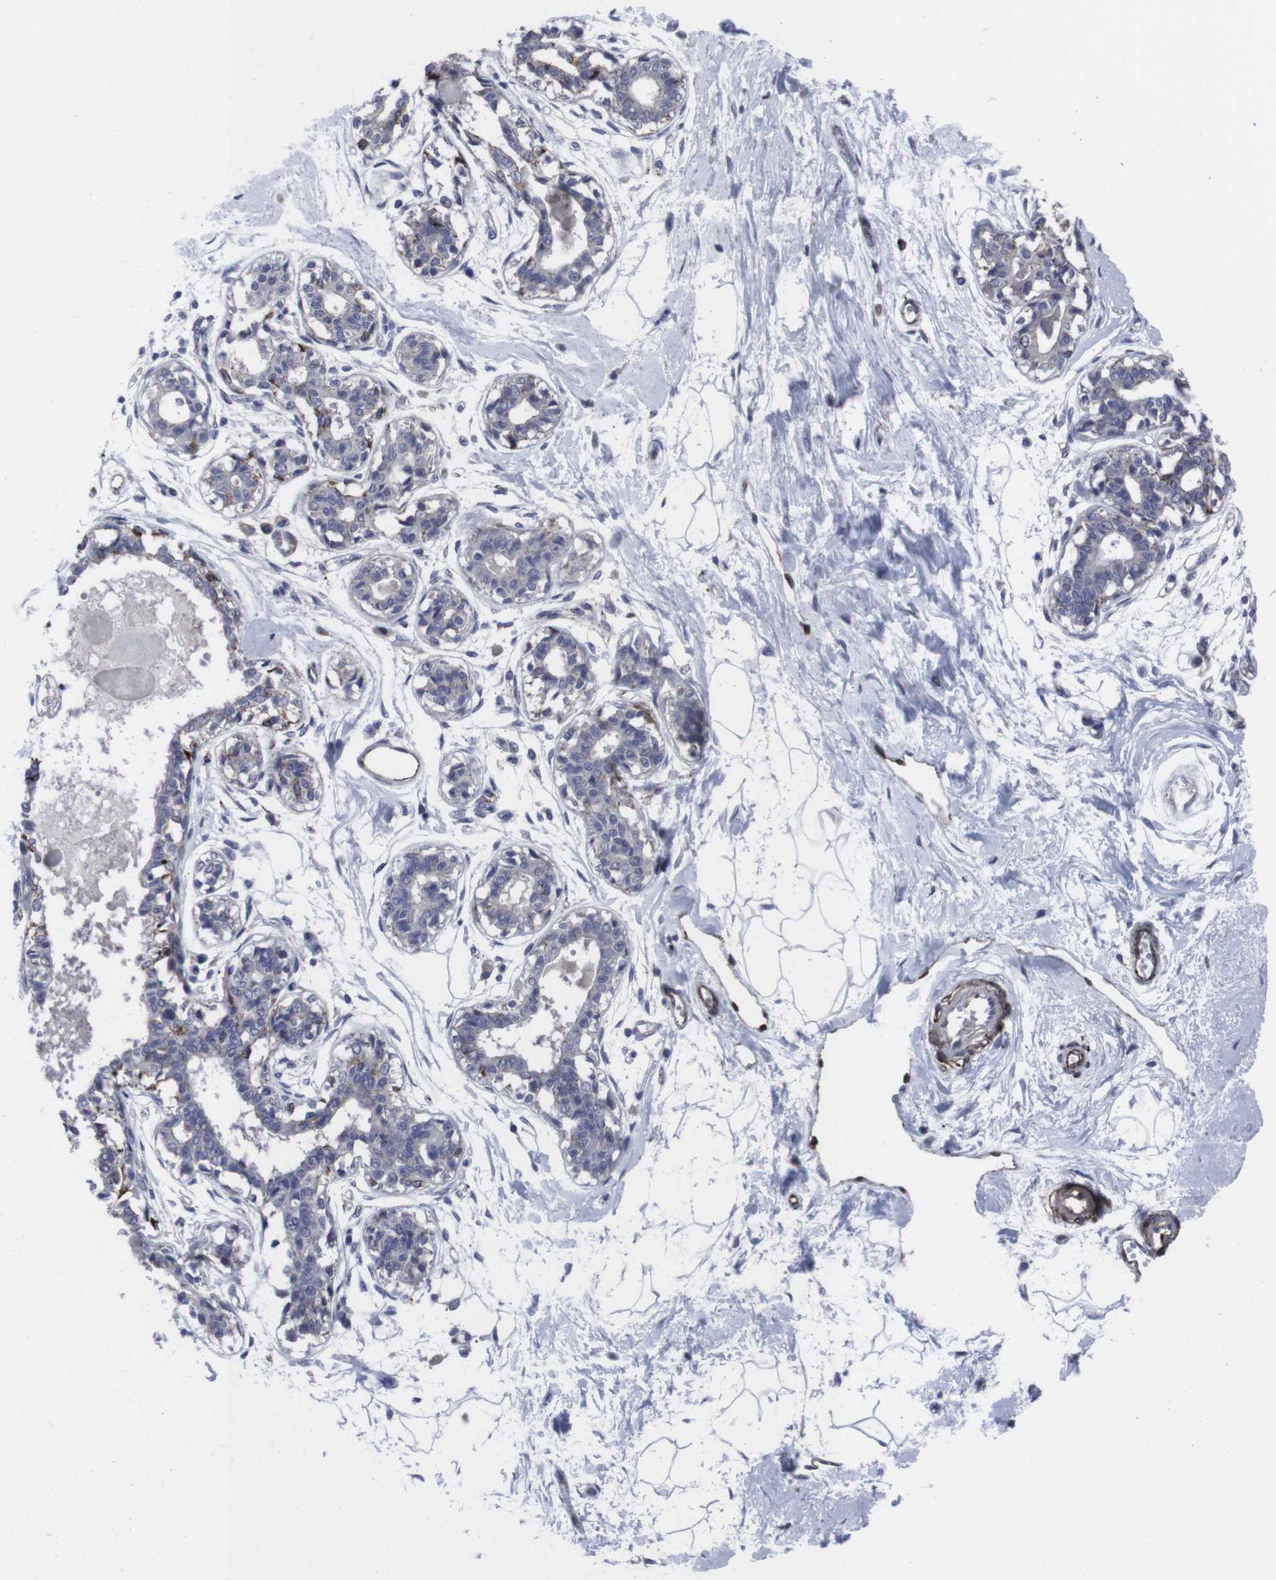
{"staining": {"intensity": "negative", "quantity": "none", "location": "none"}, "tissue": "breast", "cell_type": "Adipocytes", "image_type": "normal", "snomed": [{"axis": "morphology", "description": "Normal tissue, NOS"}, {"axis": "topography", "description": "Breast"}], "caption": "Micrograph shows no significant protein staining in adipocytes of normal breast.", "gene": "SNCG", "patient": {"sex": "female", "age": 45}}